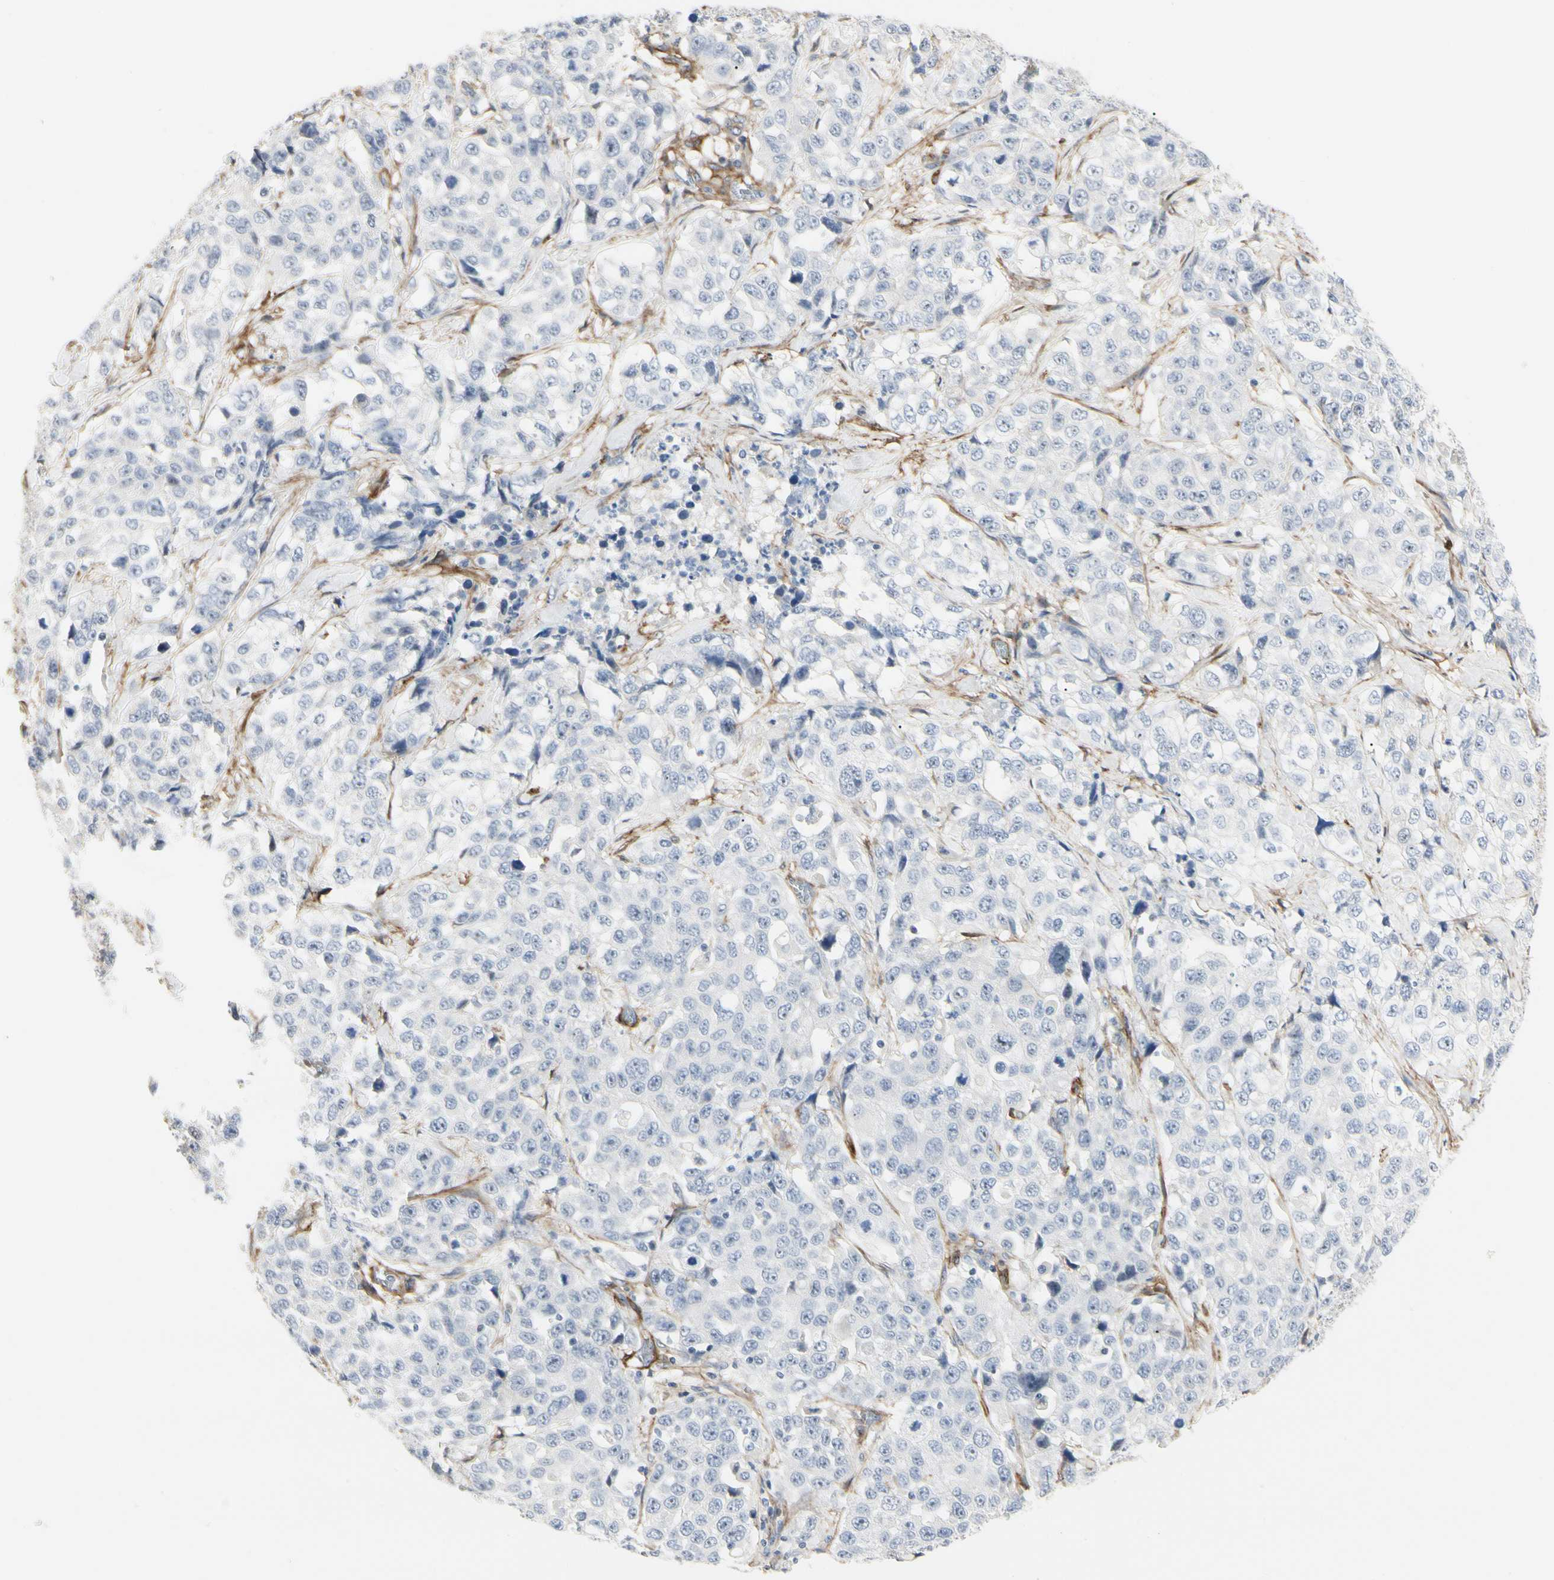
{"staining": {"intensity": "negative", "quantity": "none", "location": "none"}, "tissue": "stomach cancer", "cell_type": "Tumor cells", "image_type": "cancer", "snomed": [{"axis": "morphology", "description": "Normal tissue, NOS"}, {"axis": "morphology", "description": "Adenocarcinoma, NOS"}, {"axis": "topography", "description": "Stomach"}], "caption": "The IHC micrograph has no significant positivity in tumor cells of stomach cancer (adenocarcinoma) tissue. Nuclei are stained in blue.", "gene": "GGT5", "patient": {"sex": "male", "age": 48}}